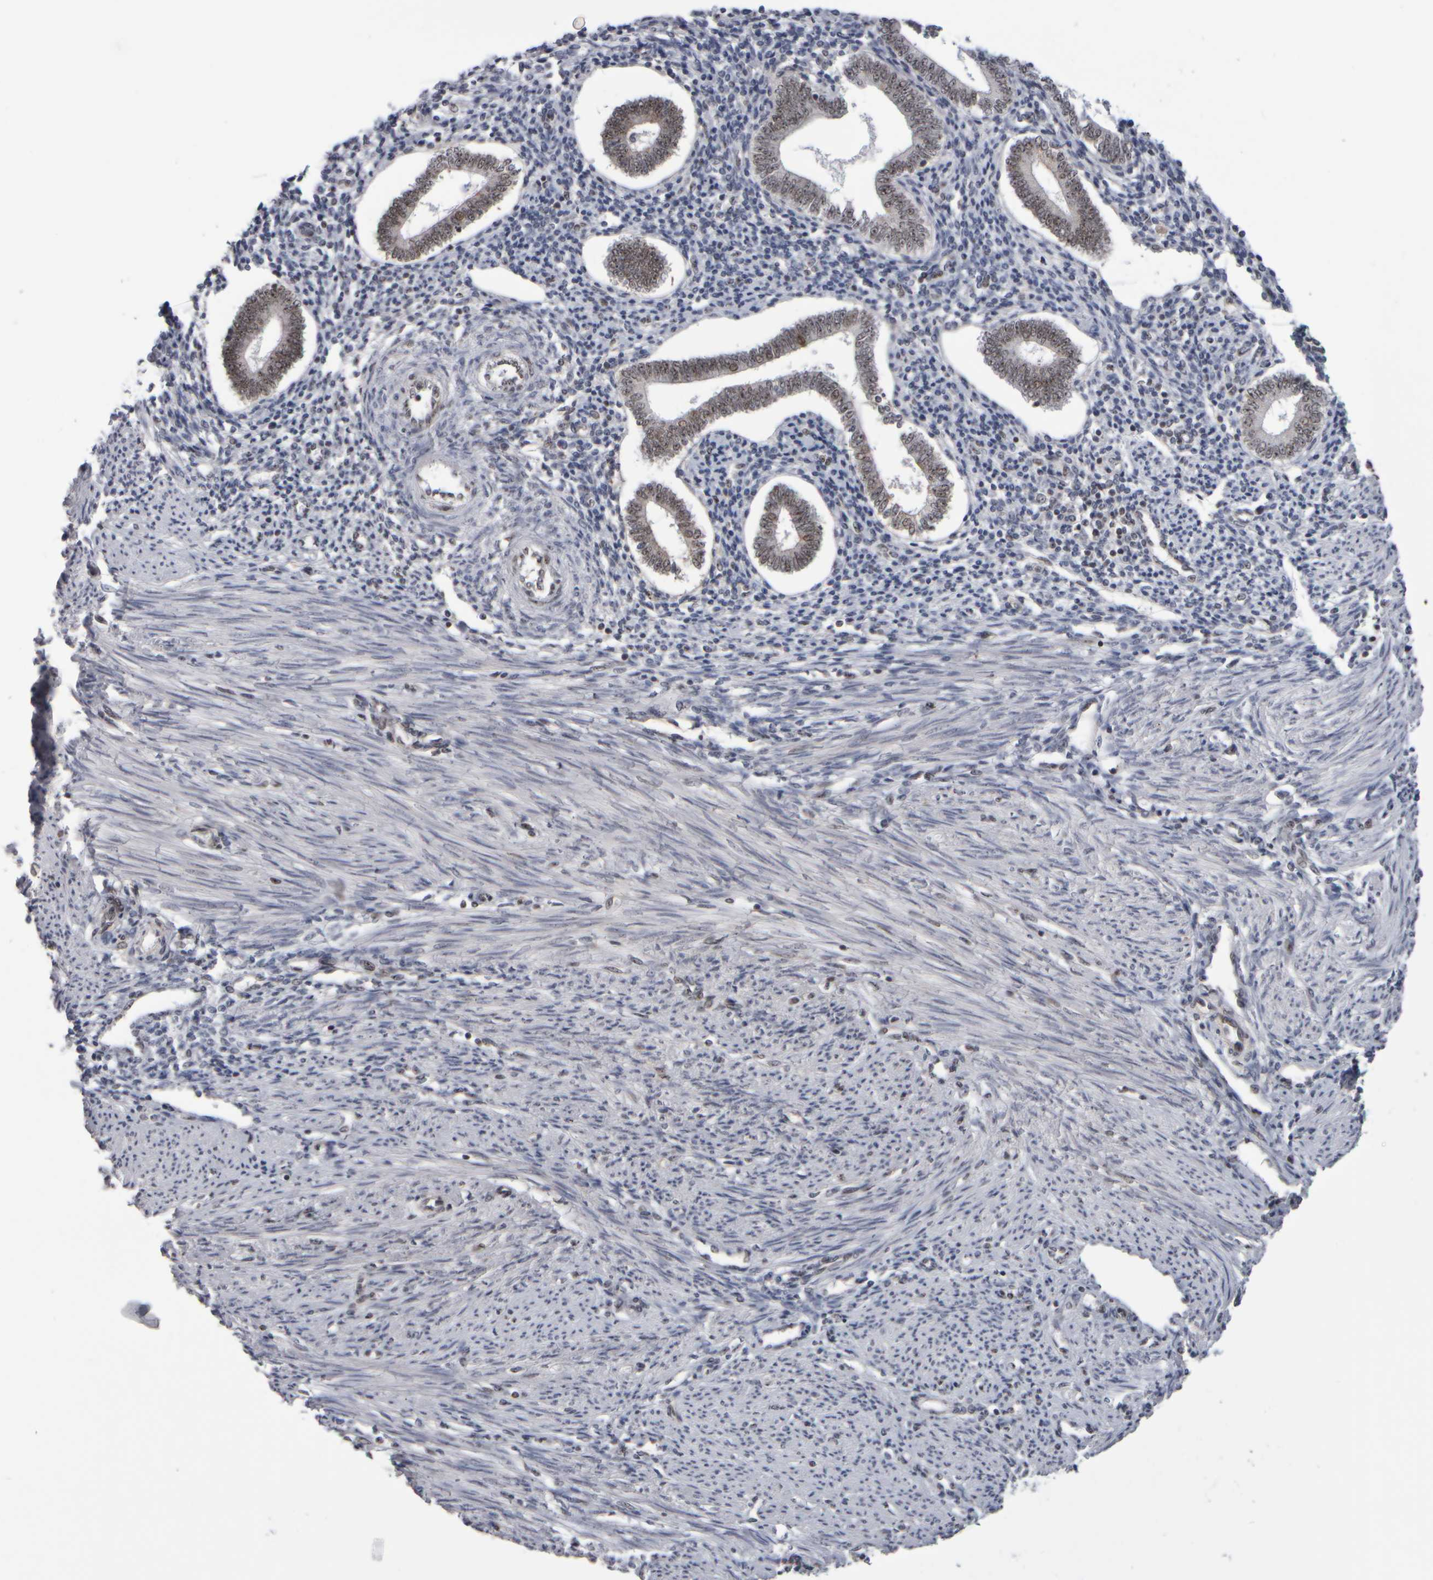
{"staining": {"intensity": "moderate", "quantity": ">75%", "location": "nuclear"}, "tissue": "endometrium", "cell_type": "Cells in endometrial stroma", "image_type": "normal", "snomed": [{"axis": "morphology", "description": "Normal tissue, NOS"}, {"axis": "topography", "description": "Endometrium"}], "caption": "Cells in endometrial stroma display medium levels of moderate nuclear expression in about >75% of cells in benign endometrium. (Stains: DAB in brown, nuclei in blue, Microscopy: brightfield microscopy at high magnification).", "gene": "SURF6", "patient": {"sex": "female", "age": 42}}